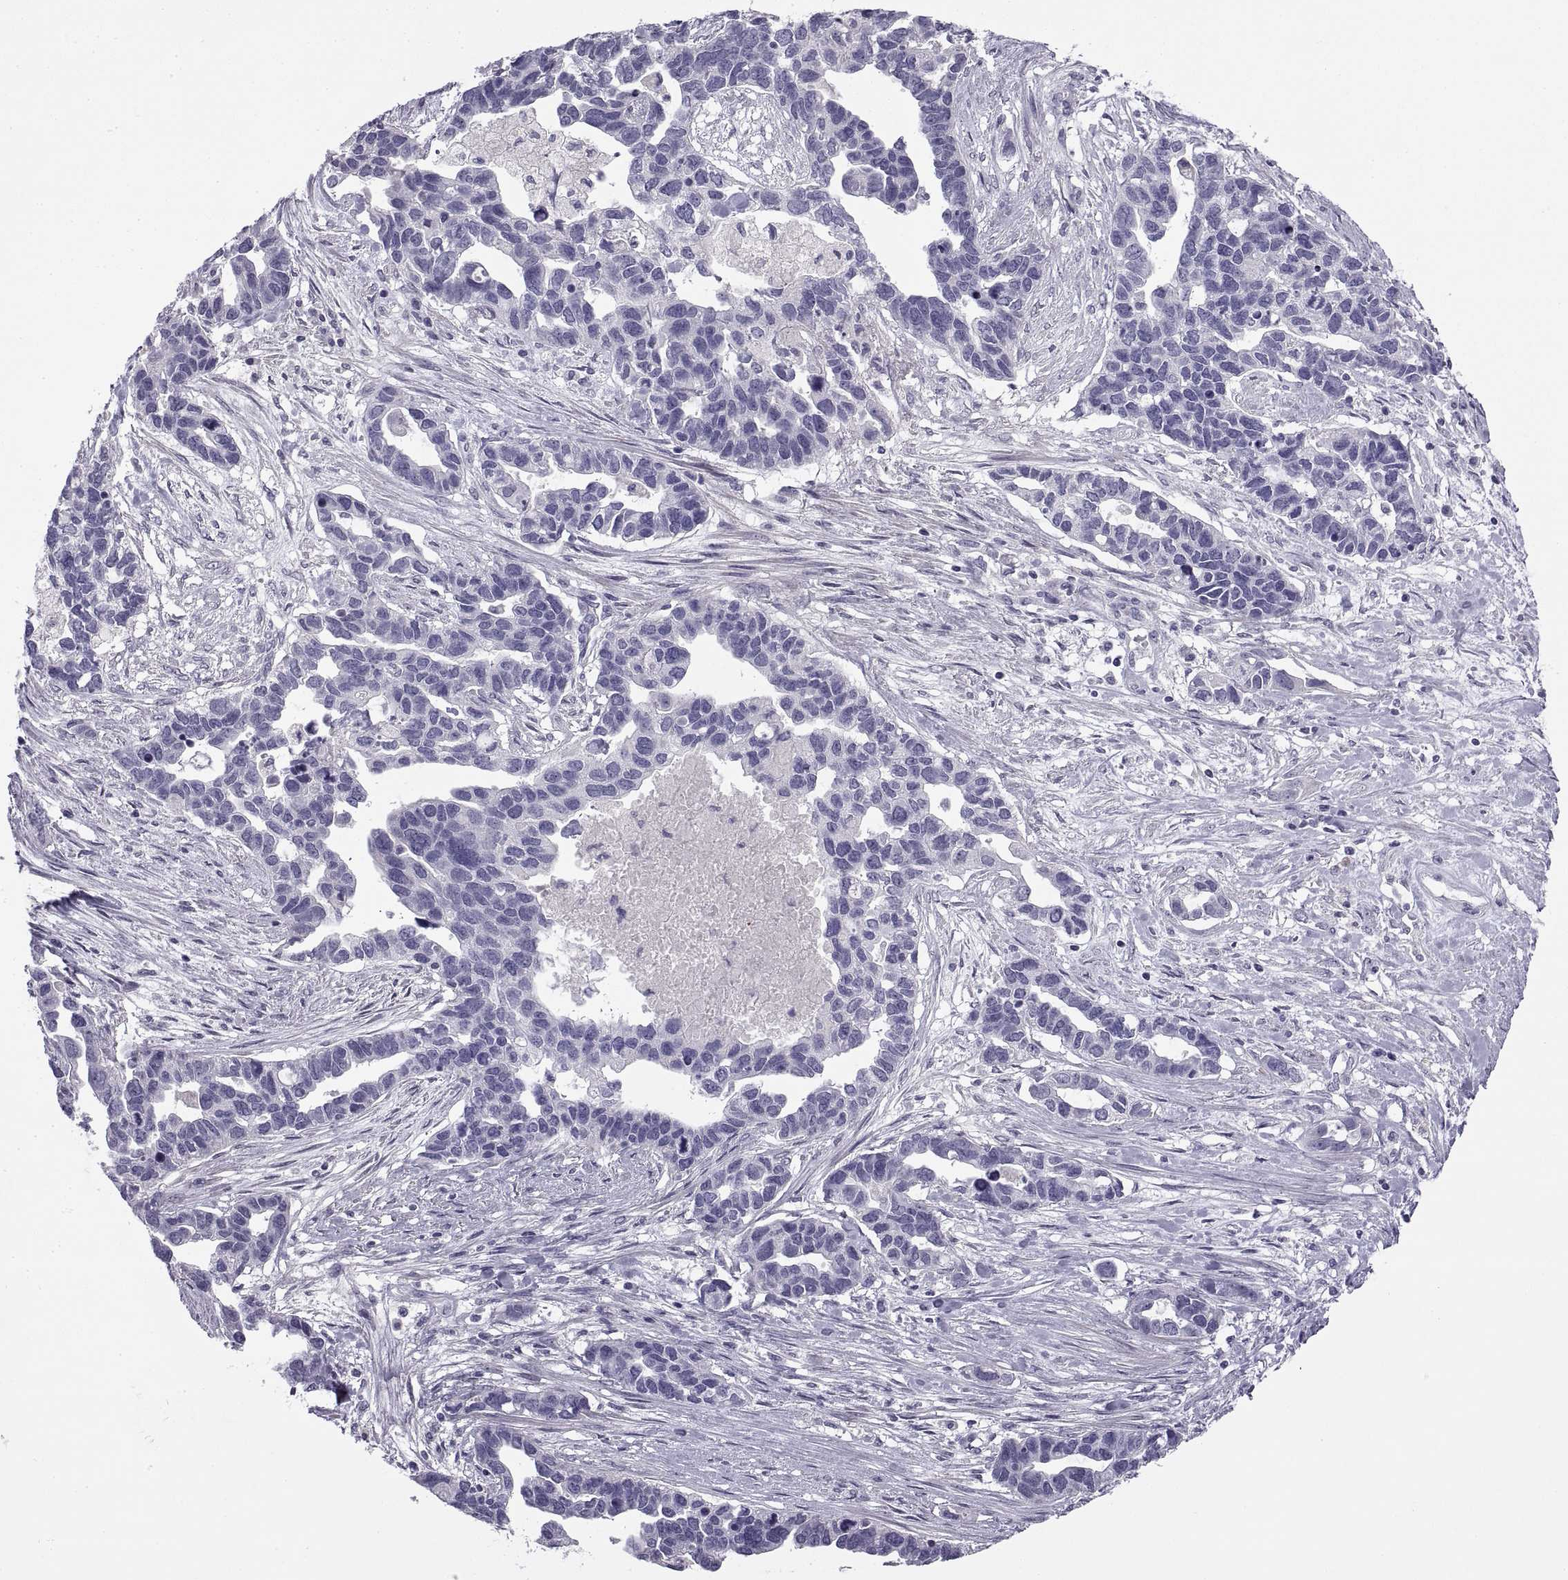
{"staining": {"intensity": "negative", "quantity": "none", "location": "none"}, "tissue": "ovarian cancer", "cell_type": "Tumor cells", "image_type": "cancer", "snomed": [{"axis": "morphology", "description": "Cystadenocarcinoma, serous, NOS"}, {"axis": "topography", "description": "Ovary"}], "caption": "High magnification brightfield microscopy of ovarian serous cystadenocarcinoma stained with DAB (brown) and counterstained with hematoxylin (blue): tumor cells show no significant expression. Nuclei are stained in blue.", "gene": "BSPH1", "patient": {"sex": "female", "age": 54}}